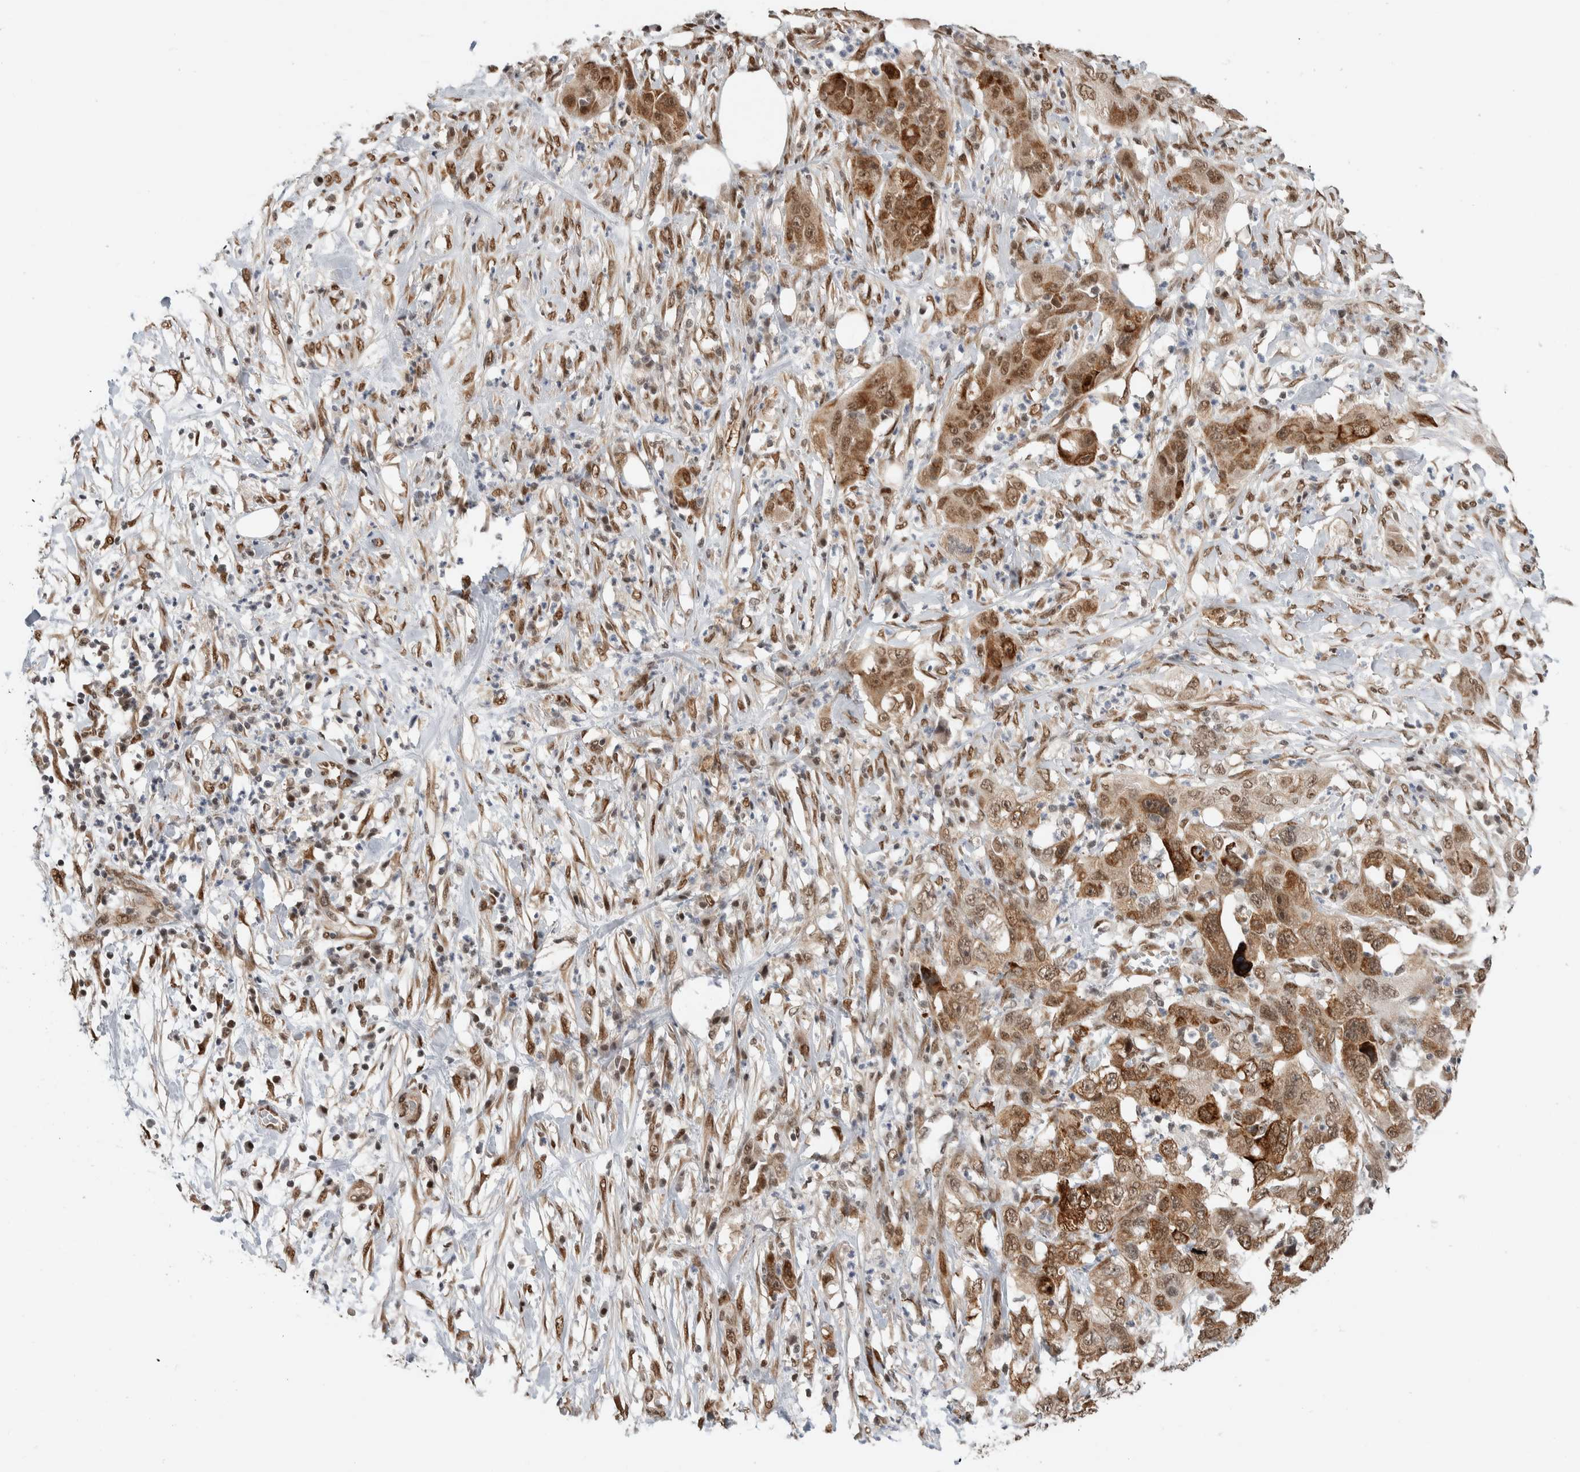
{"staining": {"intensity": "moderate", "quantity": ">75%", "location": "cytoplasmic/membranous,nuclear"}, "tissue": "pancreatic cancer", "cell_type": "Tumor cells", "image_type": "cancer", "snomed": [{"axis": "morphology", "description": "Adenocarcinoma, NOS"}, {"axis": "topography", "description": "Pancreas"}], "caption": "Immunohistochemistry (IHC) of adenocarcinoma (pancreatic) shows medium levels of moderate cytoplasmic/membranous and nuclear positivity in approximately >75% of tumor cells.", "gene": "TNRC18", "patient": {"sex": "female", "age": 78}}